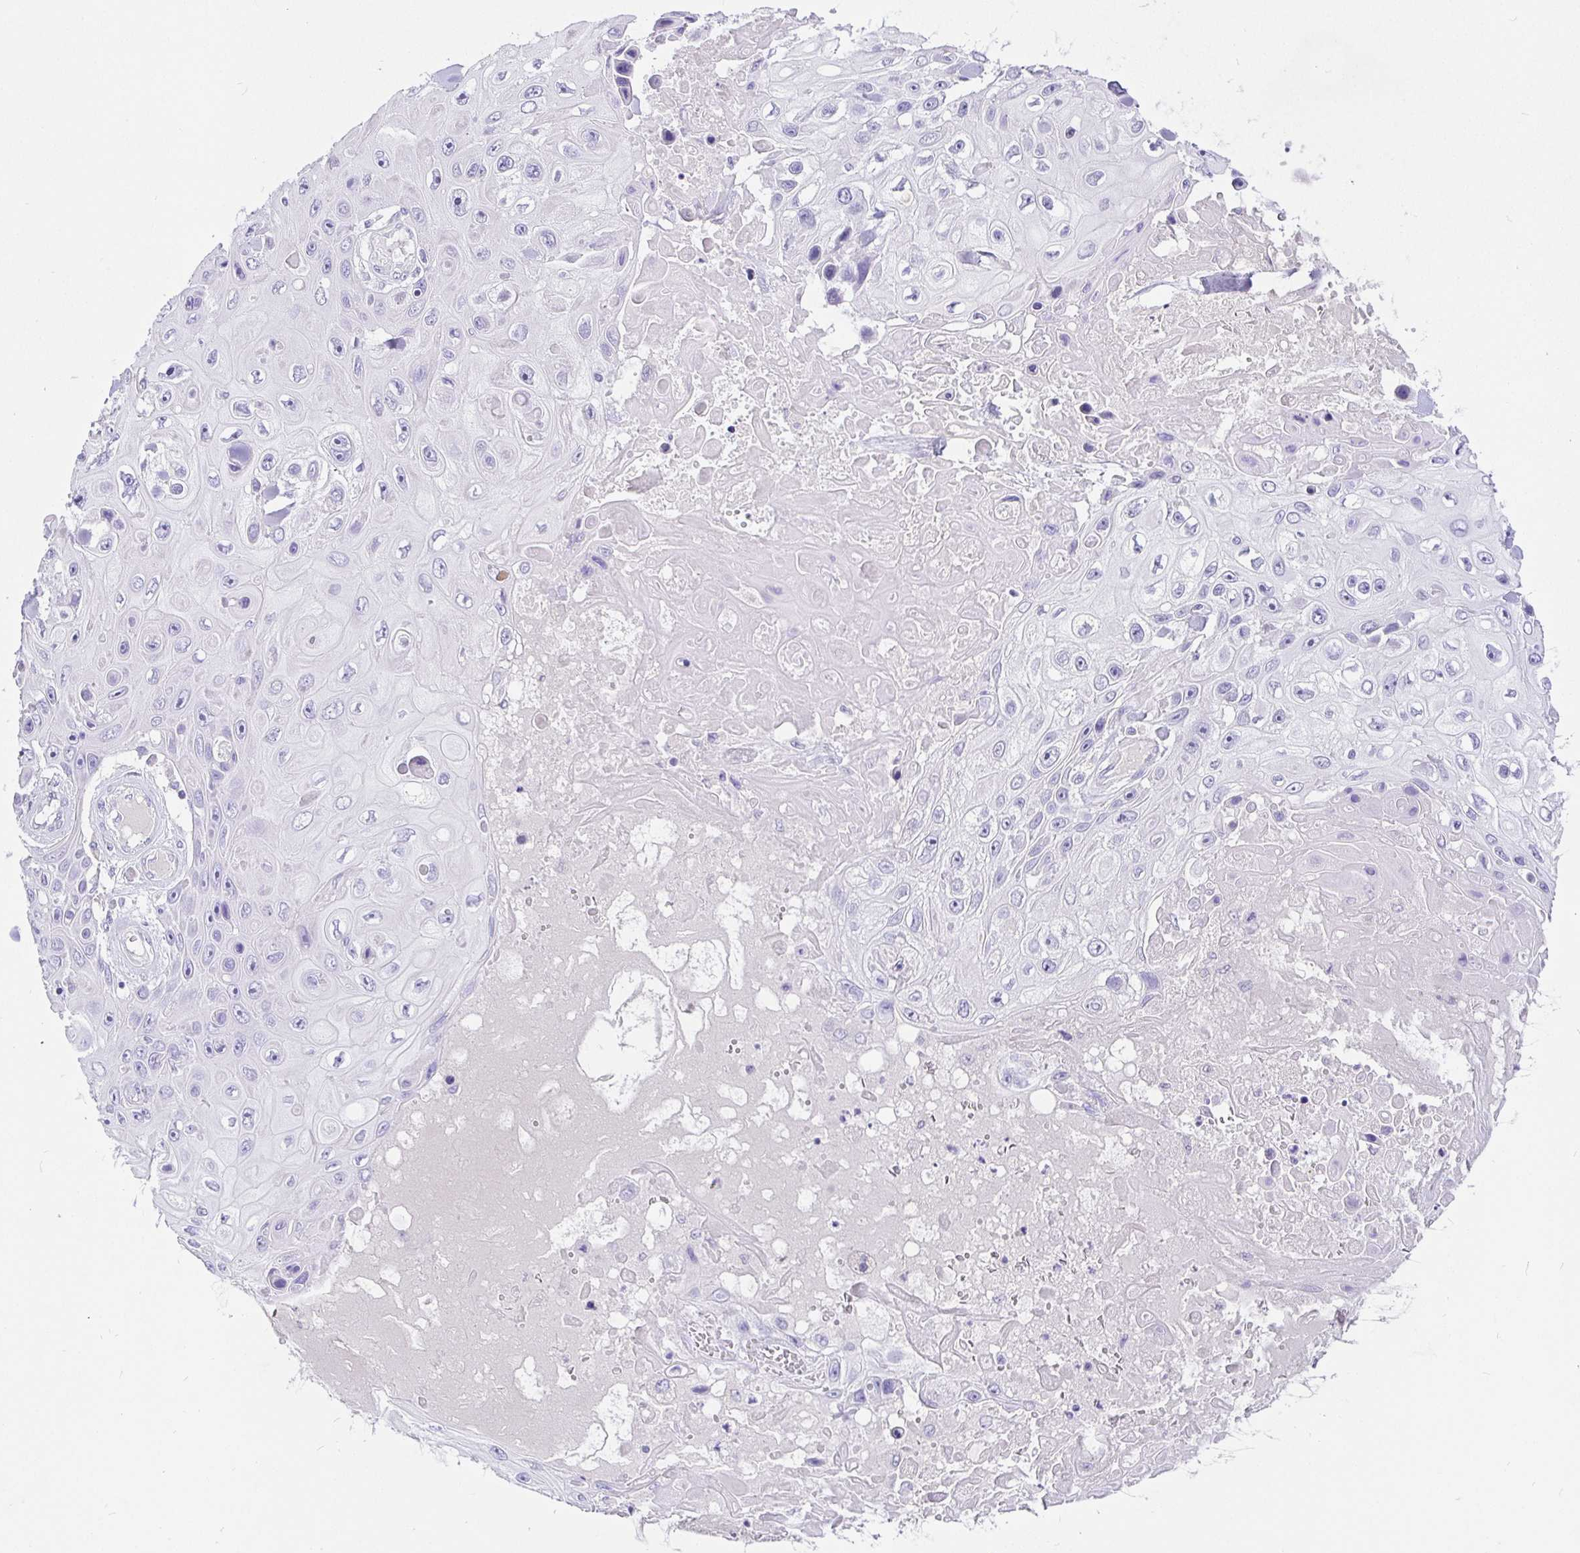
{"staining": {"intensity": "negative", "quantity": "none", "location": "none"}, "tissue": "skin cancer", "cell_type": "Tumor cells", "image_type": "cancer", "snomed": [{"axis": "morphology", "description": "Squamous cell carcinoma, NOS"}, {"axis": "topography", "description": "Skin"}], "caption": "Immunohistochemistry (IHC) histopathology image of skin squamous cell carcinoma stained for a protein (brown), which displays no positivity in tumor cells.", "gene": "TPTE", "patient": {"sex": "male", "age": 82}}